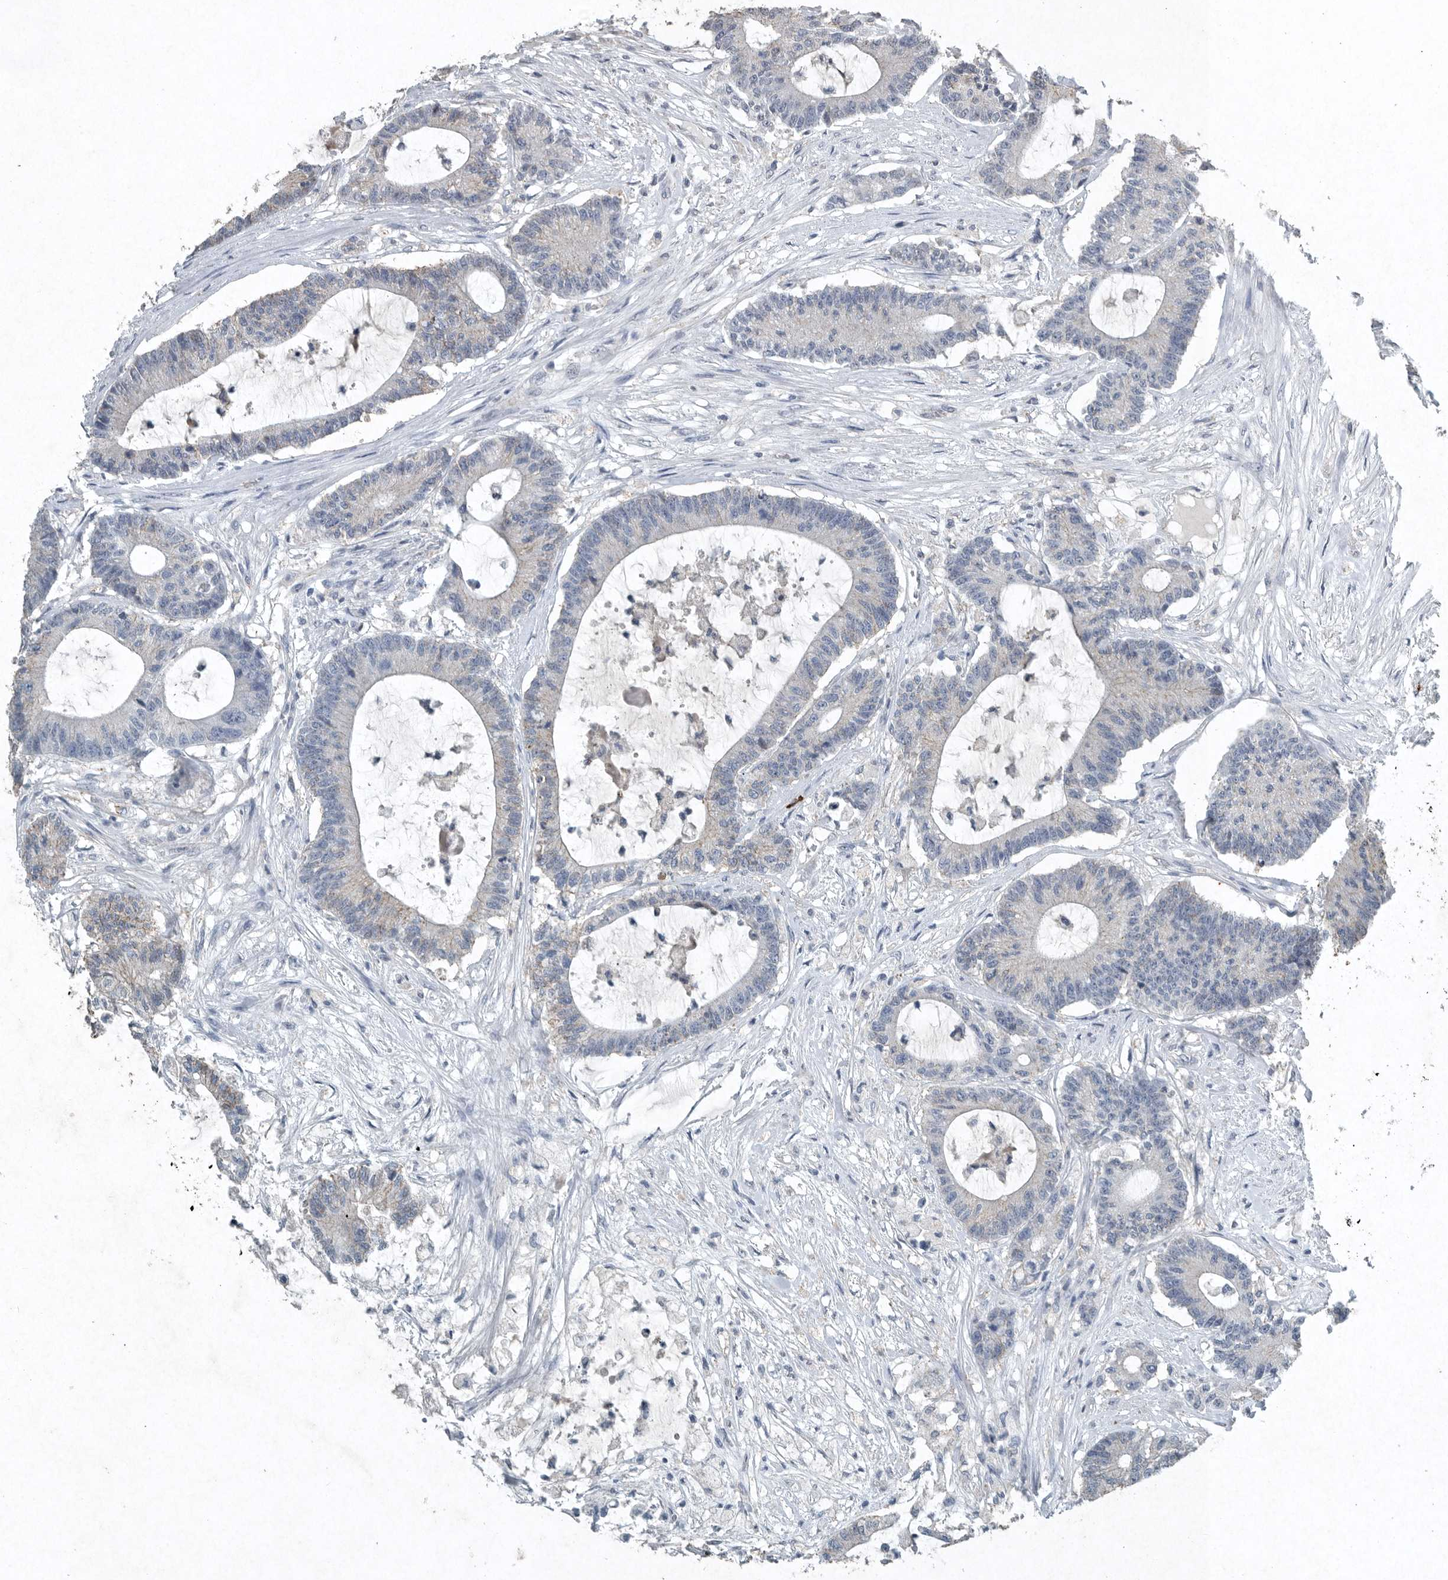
{"staining": {"intensity": "negative", "quantity": "none", "location": "none"}, "tissue": "colorectal cancer", "cell_type": "Tumor cells", "image_type": "cancer", "snomed": [{"axis": "morphology", "description": "Adenocarcinoma, NOS"}, {"axis": "topography", "description": "Colon"}], "caption": "A photomicrograph of colorectal cancer stained for a protein exhibits no brown staining in tumor cells.", "gene": "IL20", "patient": {"sex": "female", "age": 84}}